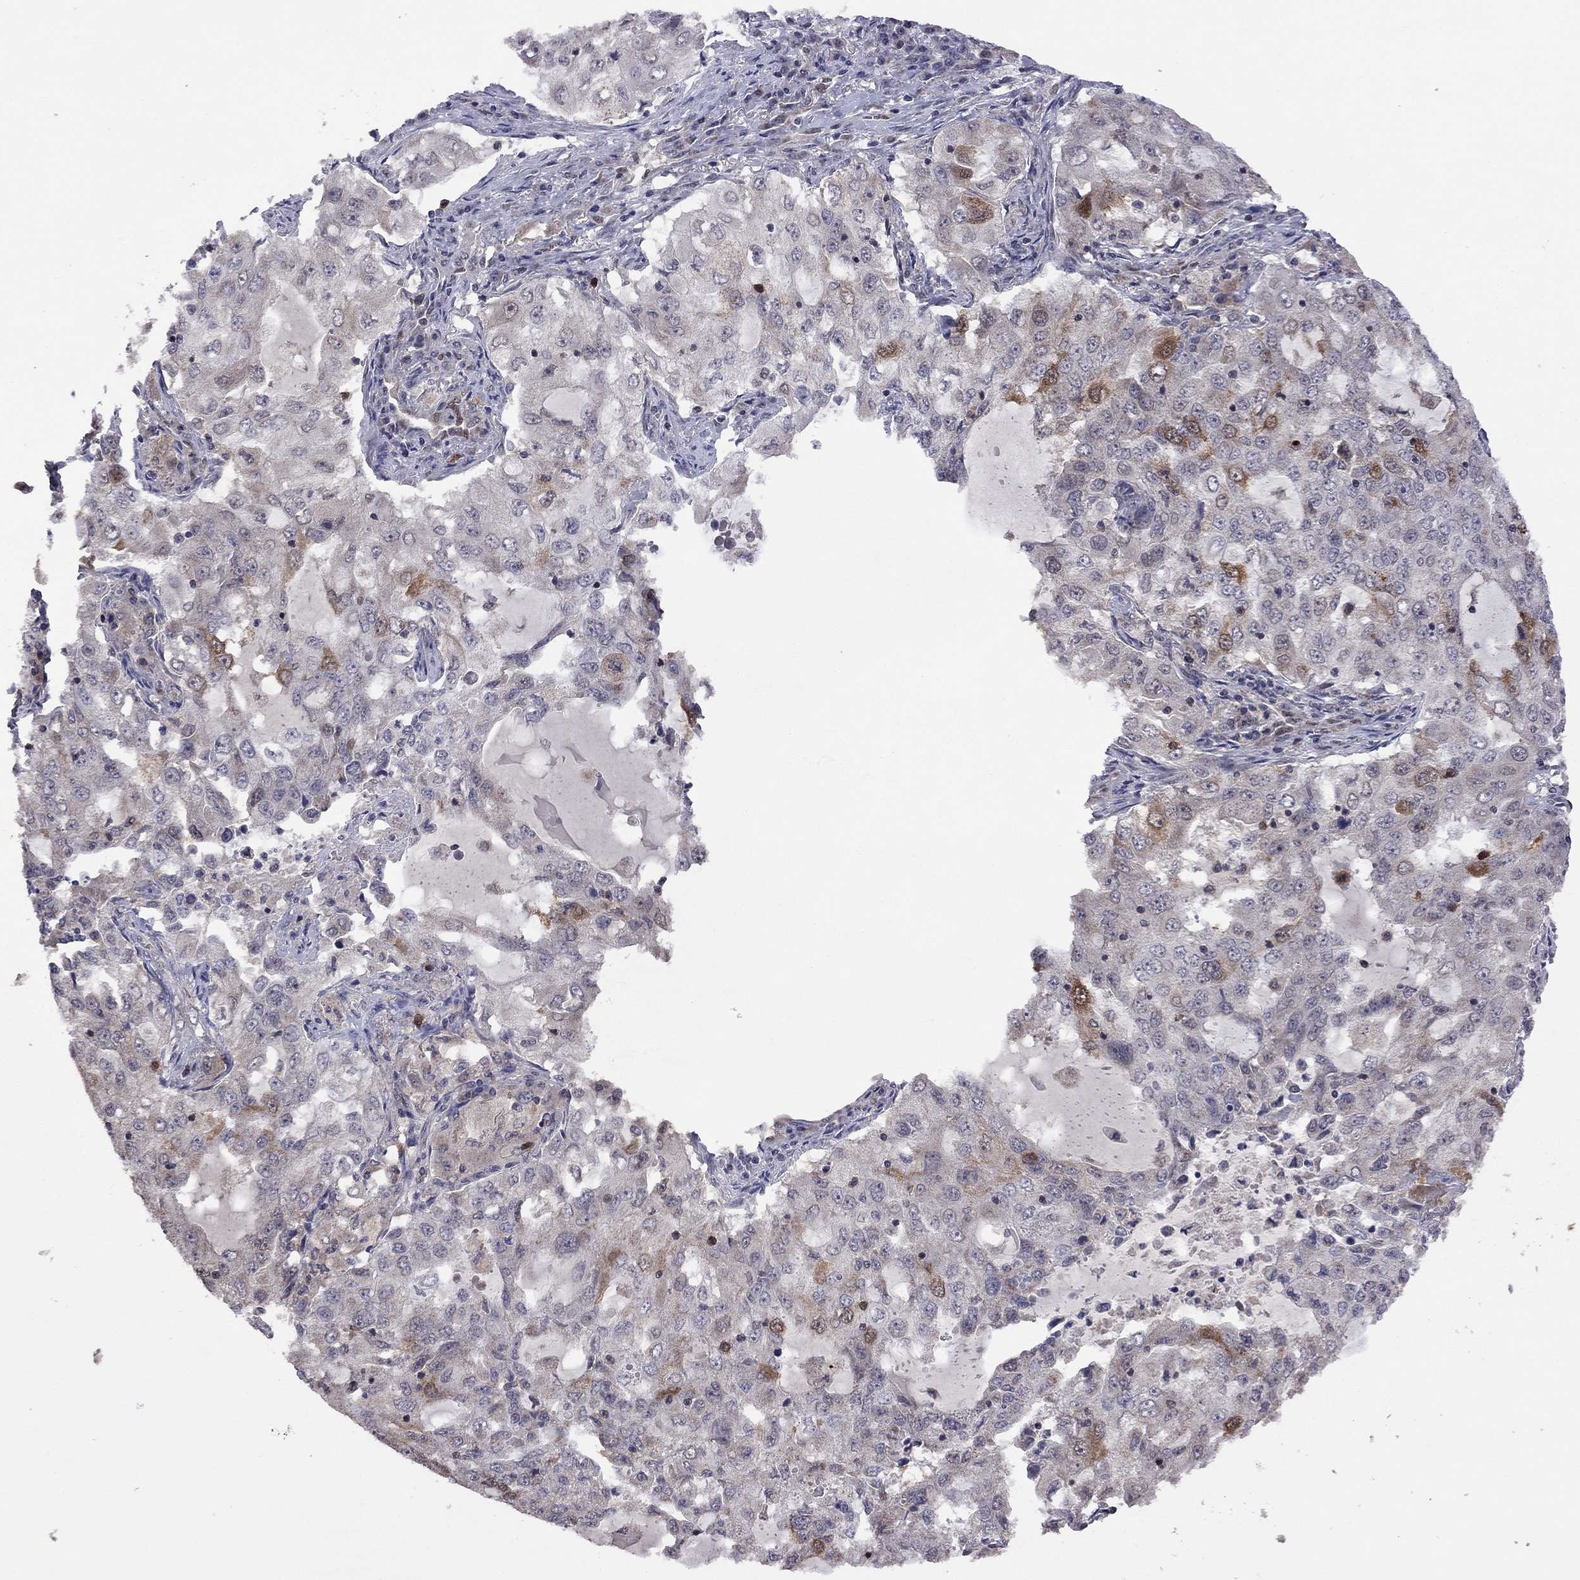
{"staining": {"intensity": "strong", "quantity": "<25%", "location": "cytoplasmic/membranous"}, "tissue": "lung cancer", "cell_type": "Tumor cells", "image_type": "cancer", "snomed": [{"axis": "morphology", "description": "Adenocarcinoma, NOS"}, {"axis": "topography", "description": "Lung"}], "caption": "Protein expression by IHC demonstrates strong cytoplasmic/membranous positivity in approximately <25% of tumor cells in lung adenocarcinoma.", "gene": "GPAA1", "patient": {"sex": "female", "age": 61}}